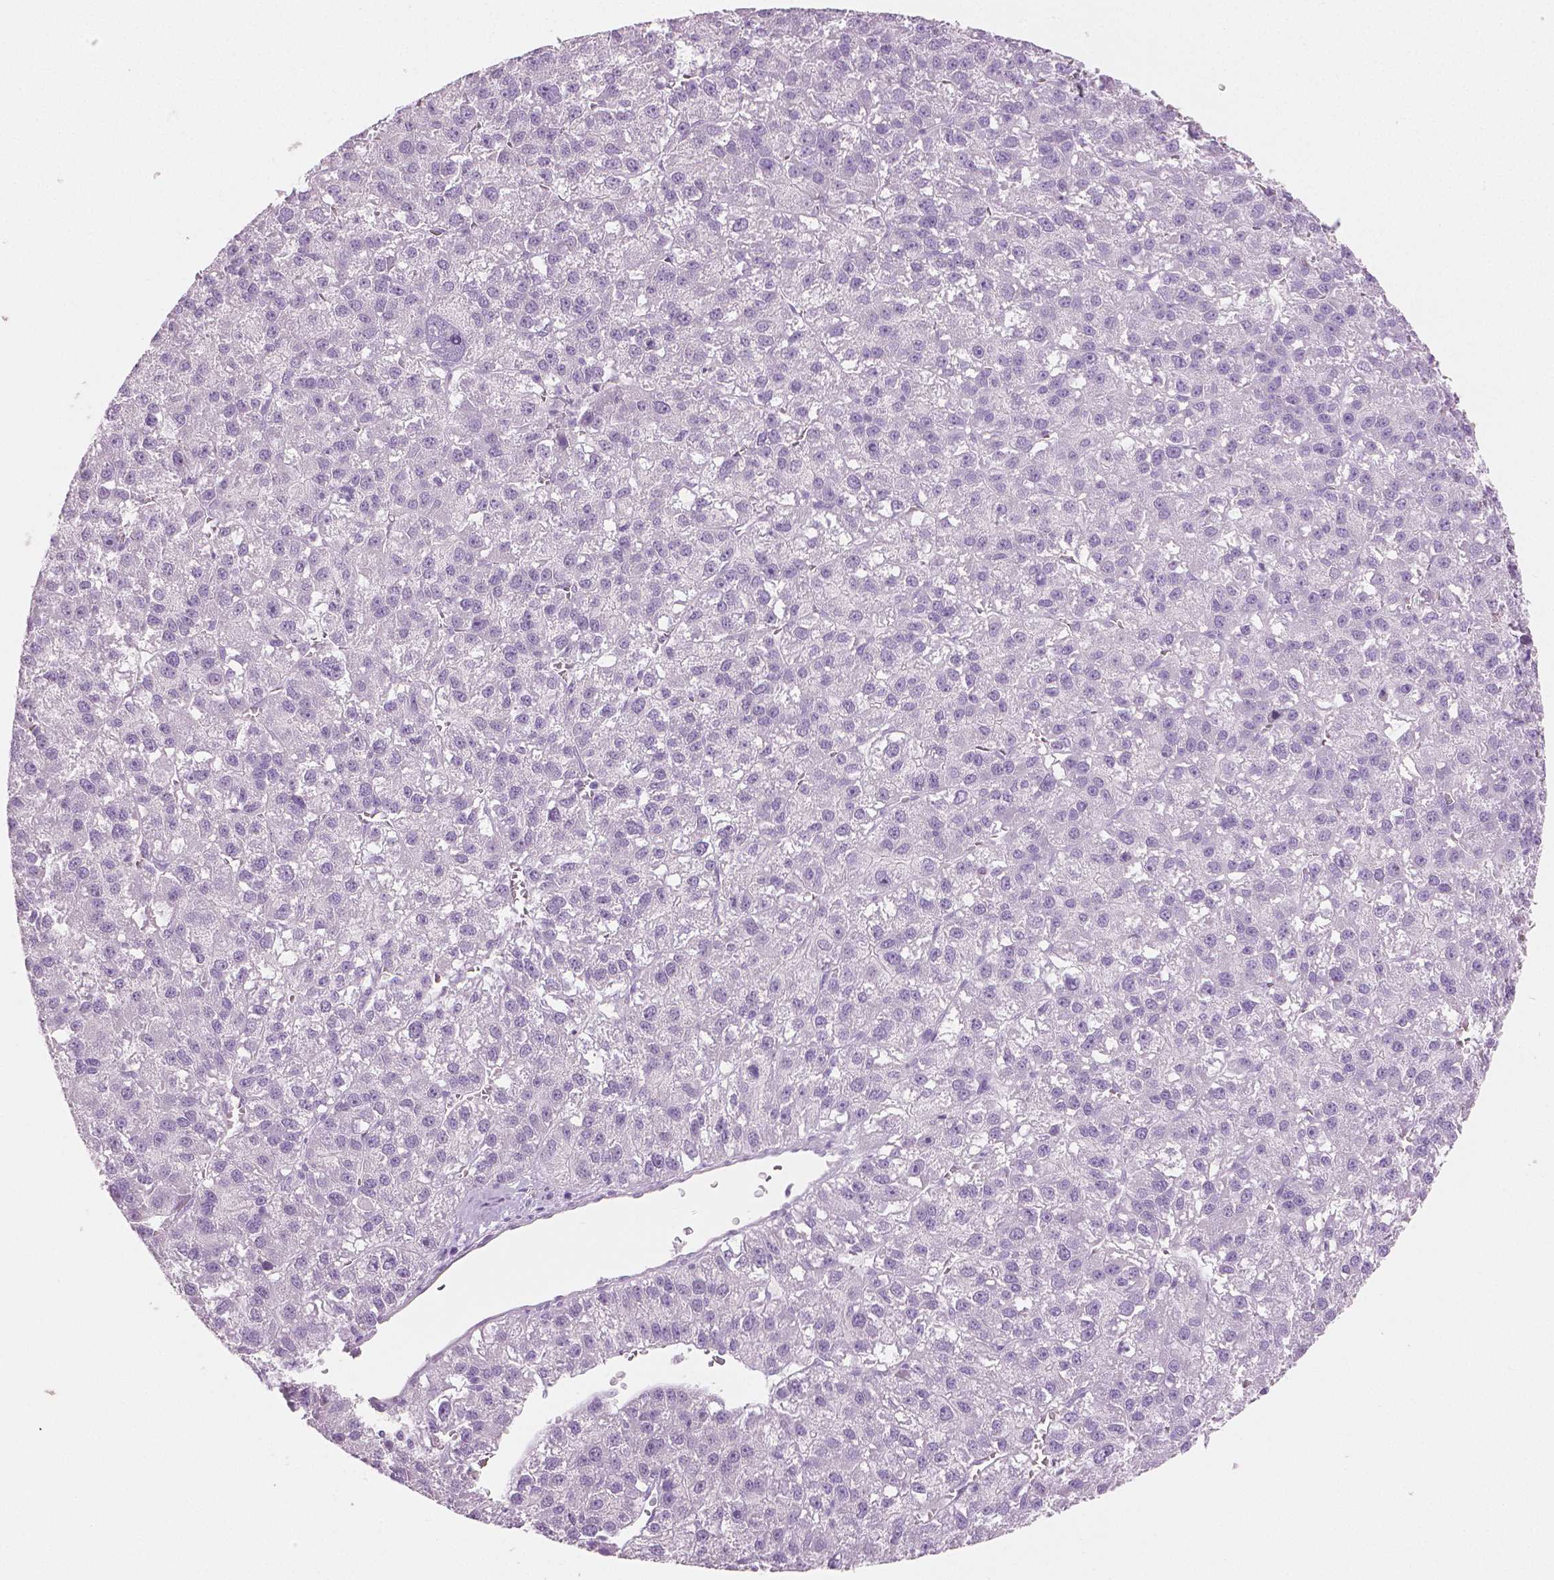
{"staining": {"intensity": "negative", "quantity": "none", "location": "none"}, "tissue": "liver cancer", "cell_type": "Tumor cells", "image_type": "cancer", "snomed": [{"axis": "morphology", "description": "Carcinoma, Hepatocellular, NOS"}, {"axis": "topography", "description": "Liver"}], "caption": "The IHC image has no significant expression in tumor cells of liver cancer (hepatocellular carcinoma) tissue.", "gene": "PLIN4", "patient": {"sex": "female", "age": 70}}